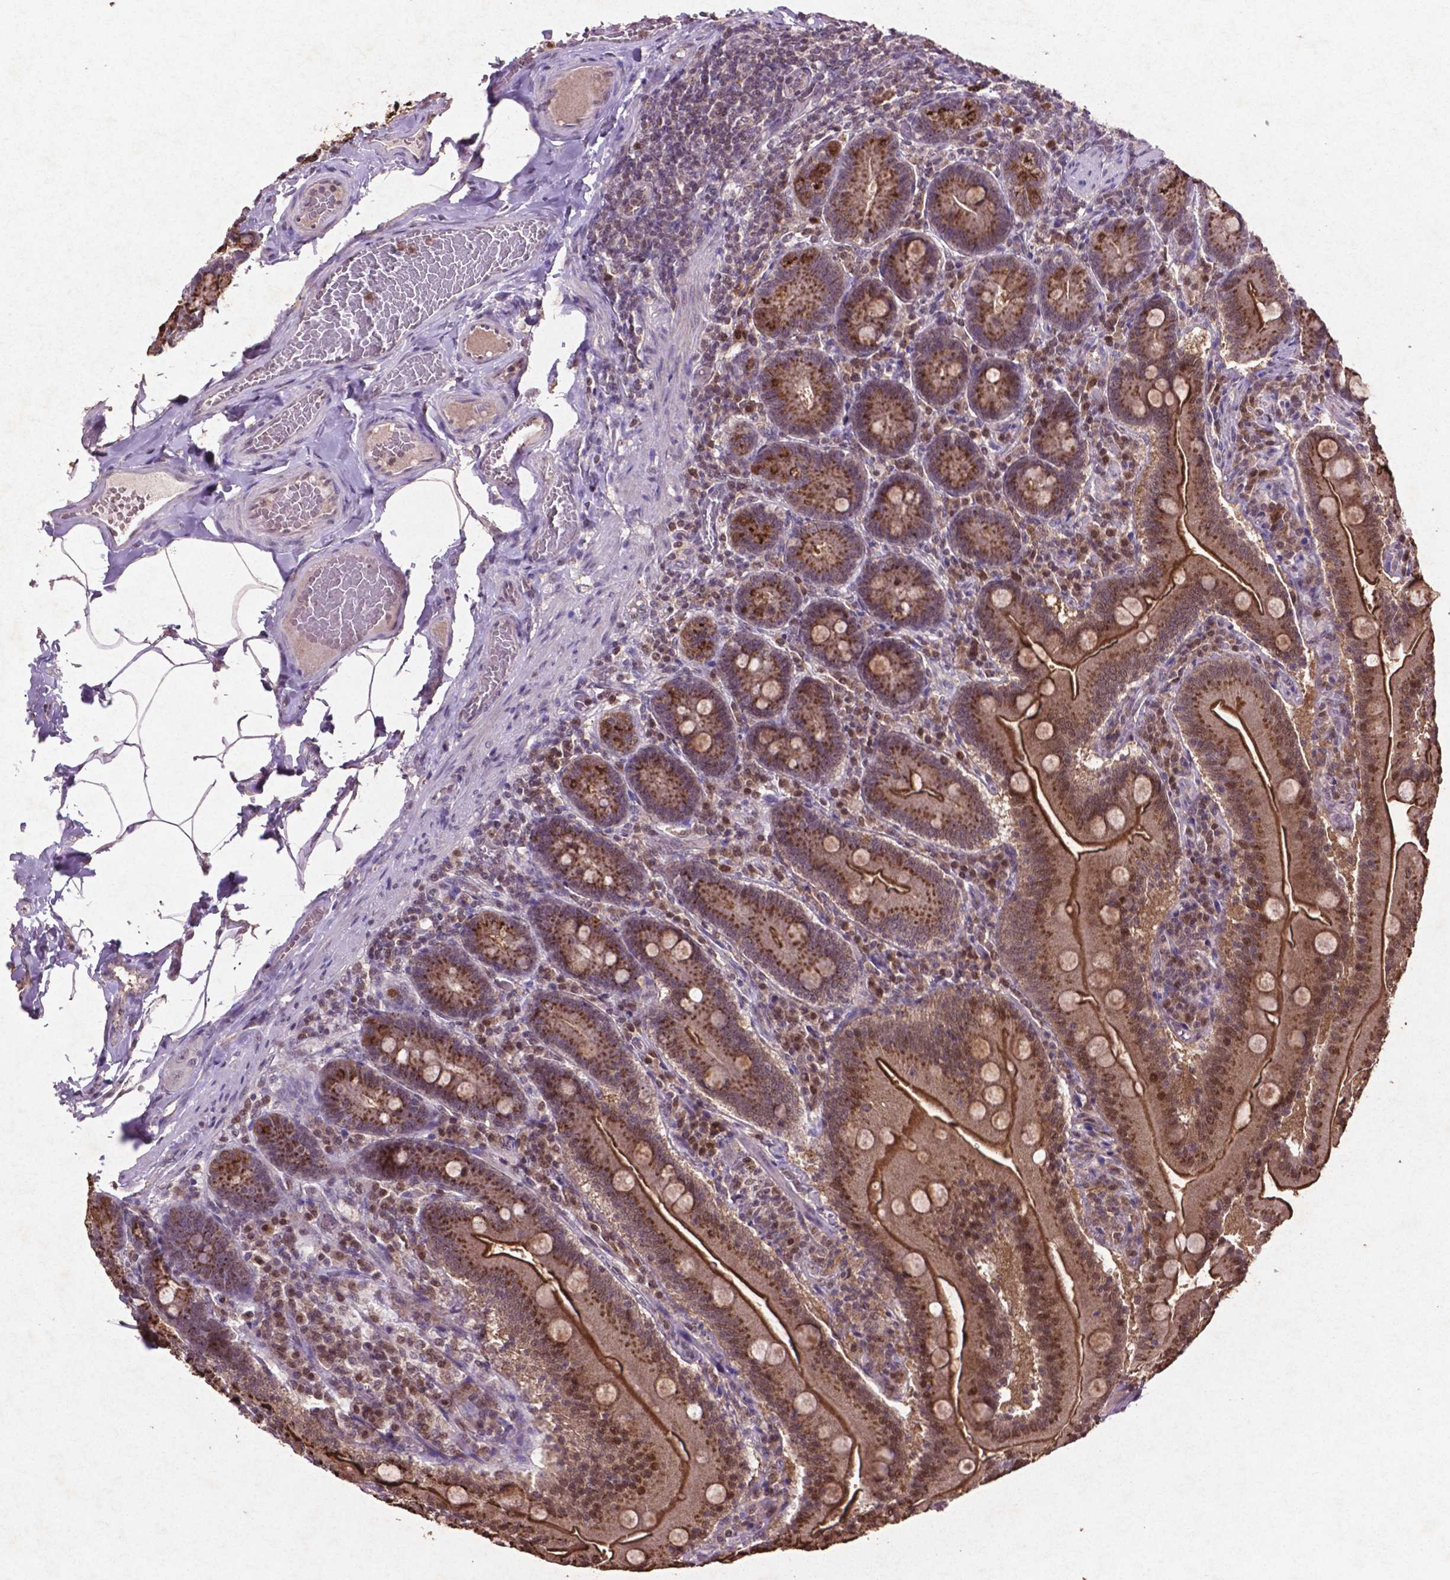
{"staining": {"intensity": "strong", "quantity": ">75%", "location": "cytoplasmic/membranous,nuclear"}, "tissue": "small intestine", "cell_type": "Glandular cells", "image_type": "normal", "snomed": [{"axis": "morphology", "description": "Normal tissue, NOS"}, {"axis": "topography", "description": "Small intestine"}], "caption": "Brown immunohistochemical staining in unremarkable human small intestine shows strong cytoplasmic/membranous,nuclear positivity in about >75% of glandular cells.", "gene": "GLRX", "patient": {"sex": "male", "age": 37}}